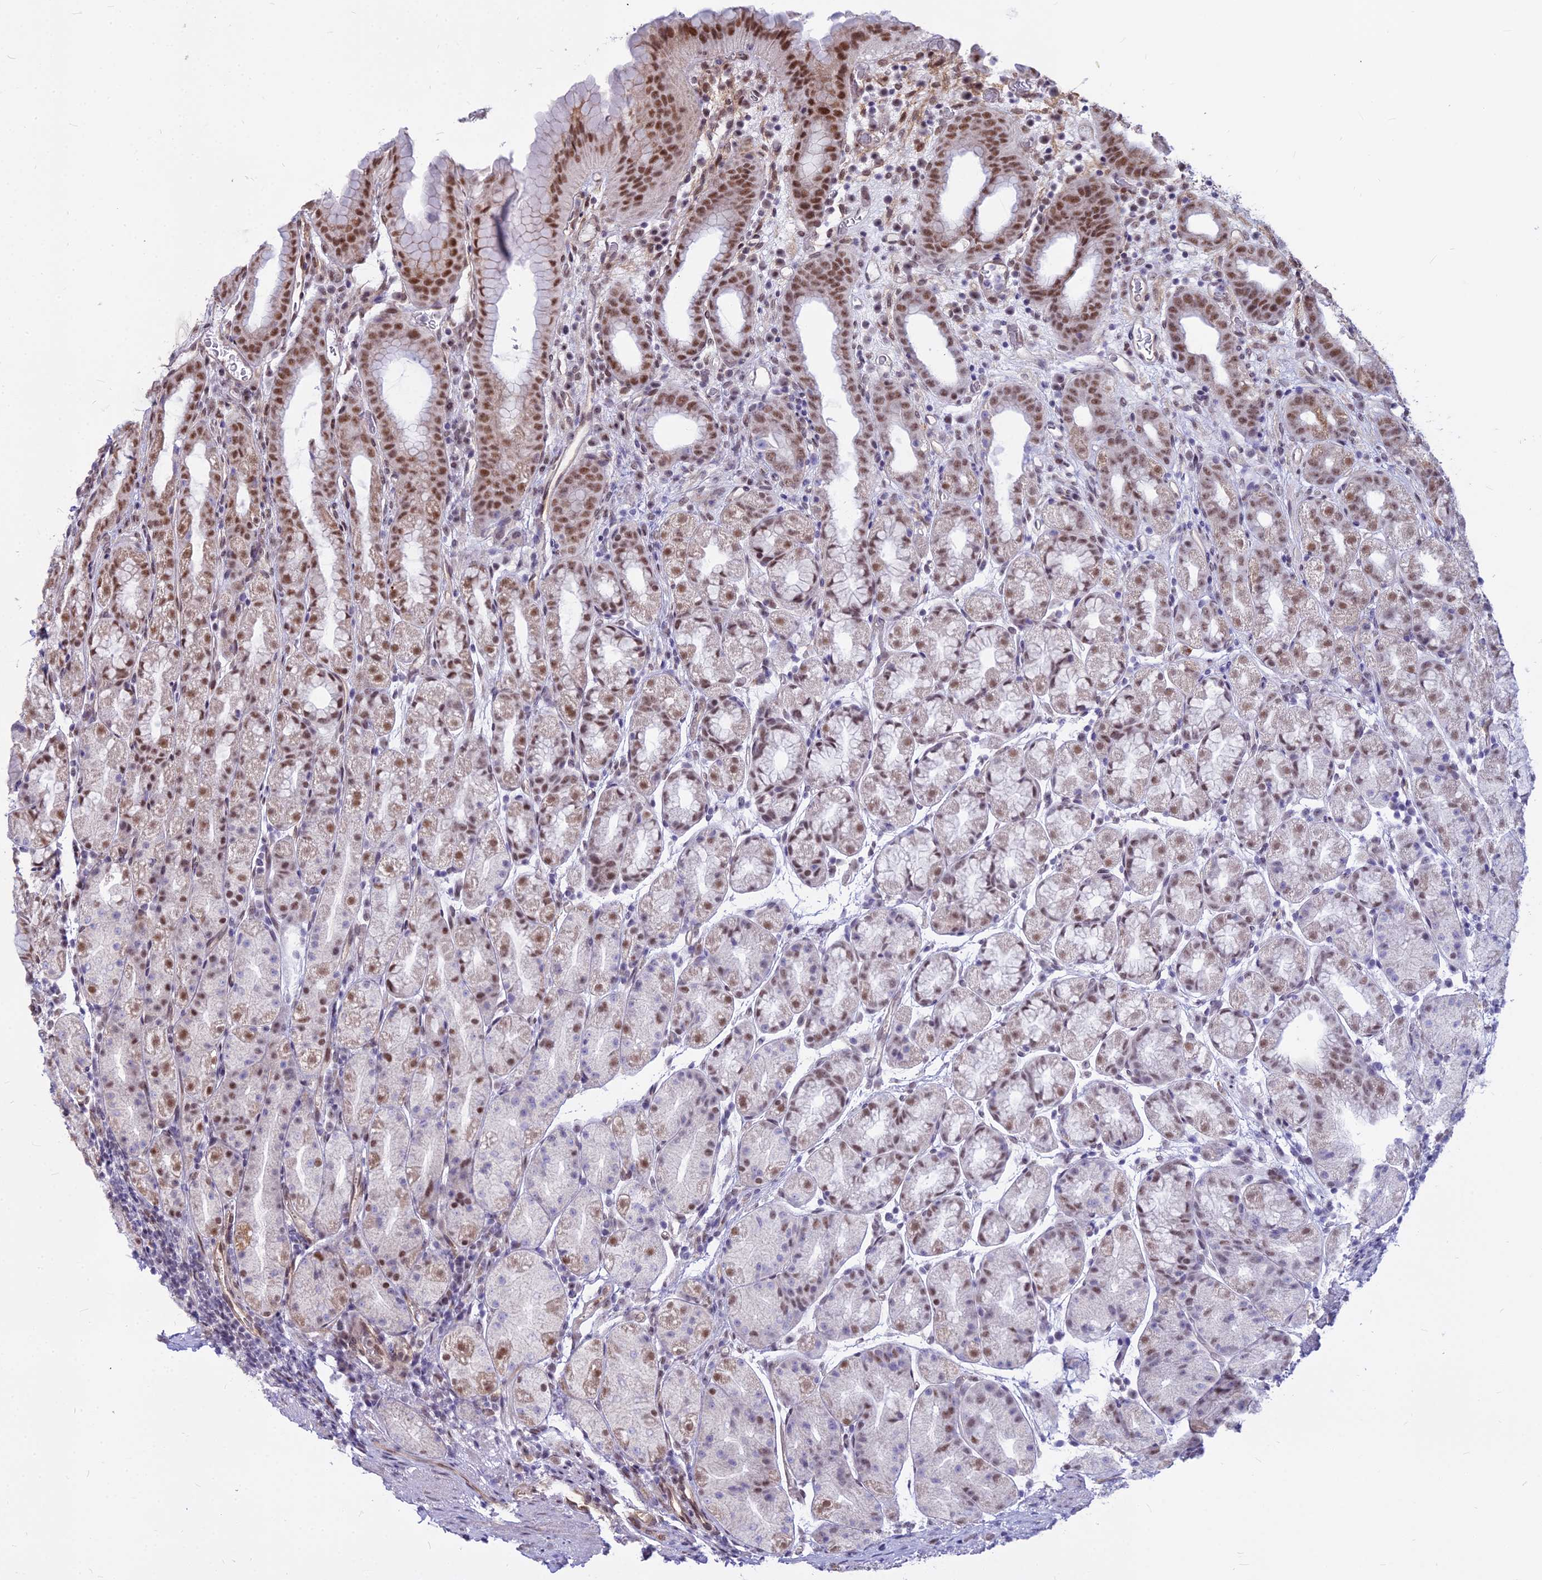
{"staining": {"intensity": "moderate", "quantity": ">75%", "location": "nuclear"}, "tissue": "stomach", "cell_type": "Glandular cells", "image_type": "normal", "snomed": [{"axis": "morphology", "description": "Normal tissue, NOS"}, {"axis": "topography", "description": "Stomach, upper"}, {"axis": "topography", "description": "Stomach, lower"}, {"axis": "topography", "description": "Small intestine"}], "caption": "The histopathology image demonstrates staining of unremarkable stomach, revealing moderate nuclear protein expression (brown color) within glandular cells.", "gene": "ALG10B", "patient": {"sex": "male", "age": 68}}